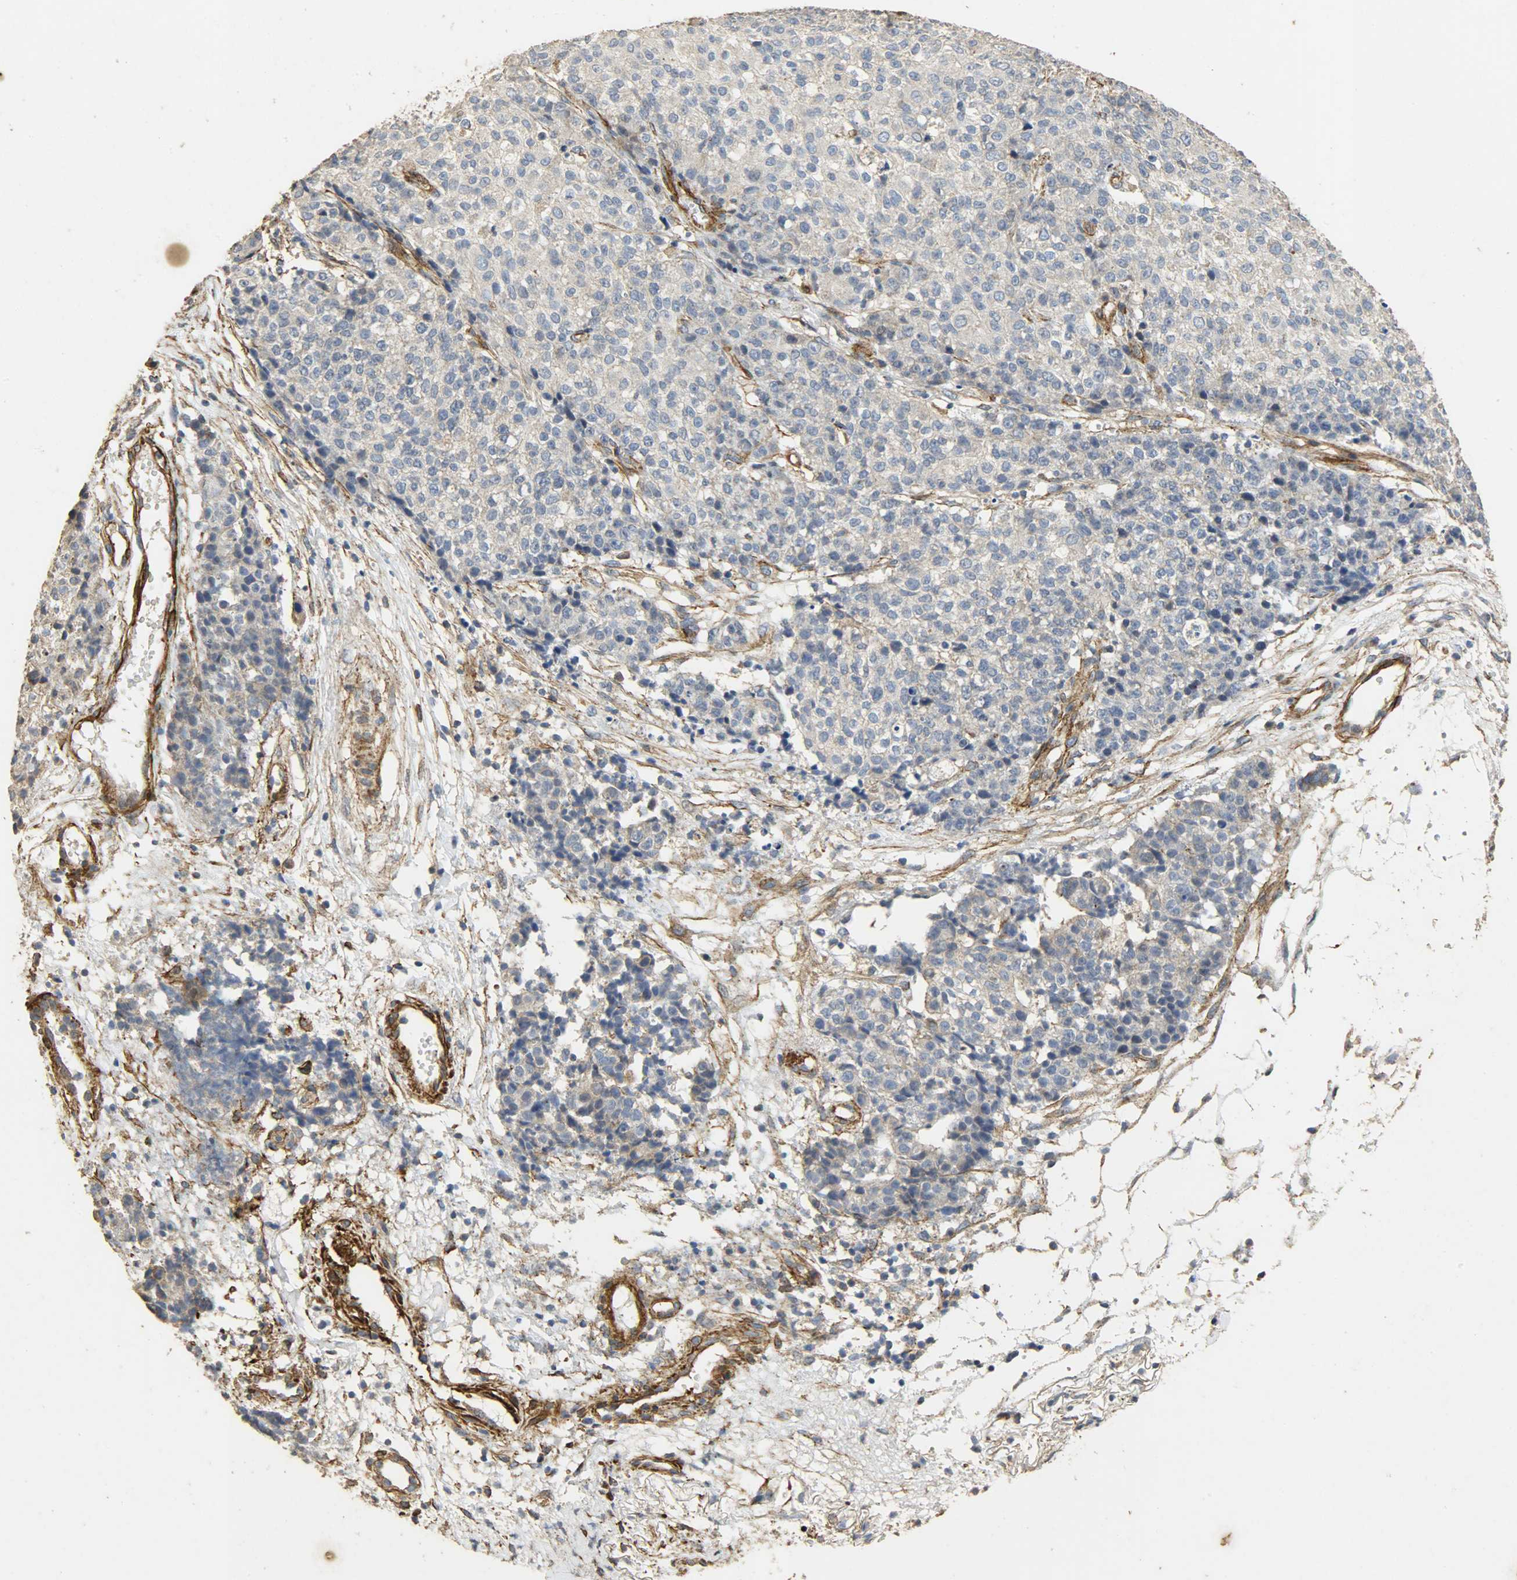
{"staining": {"intensity": "negative", "quantity": "none", "location": "none"}, "tissue": "ovarian cancer", "cell_type": "Tumor cells", "image_type": "cancer", "snomed": [{"axis": "morphology", "description": "Carcinoma, endometroid"}, {"axis": "topography", "description": "Ovary"}], "caption": "Photomicrograph shows no significant protein expression in tumor cells of endometroid carcinoma (ovarian).", "gene": "TPM4", "patient": {"sex": "female", "age": 42}}